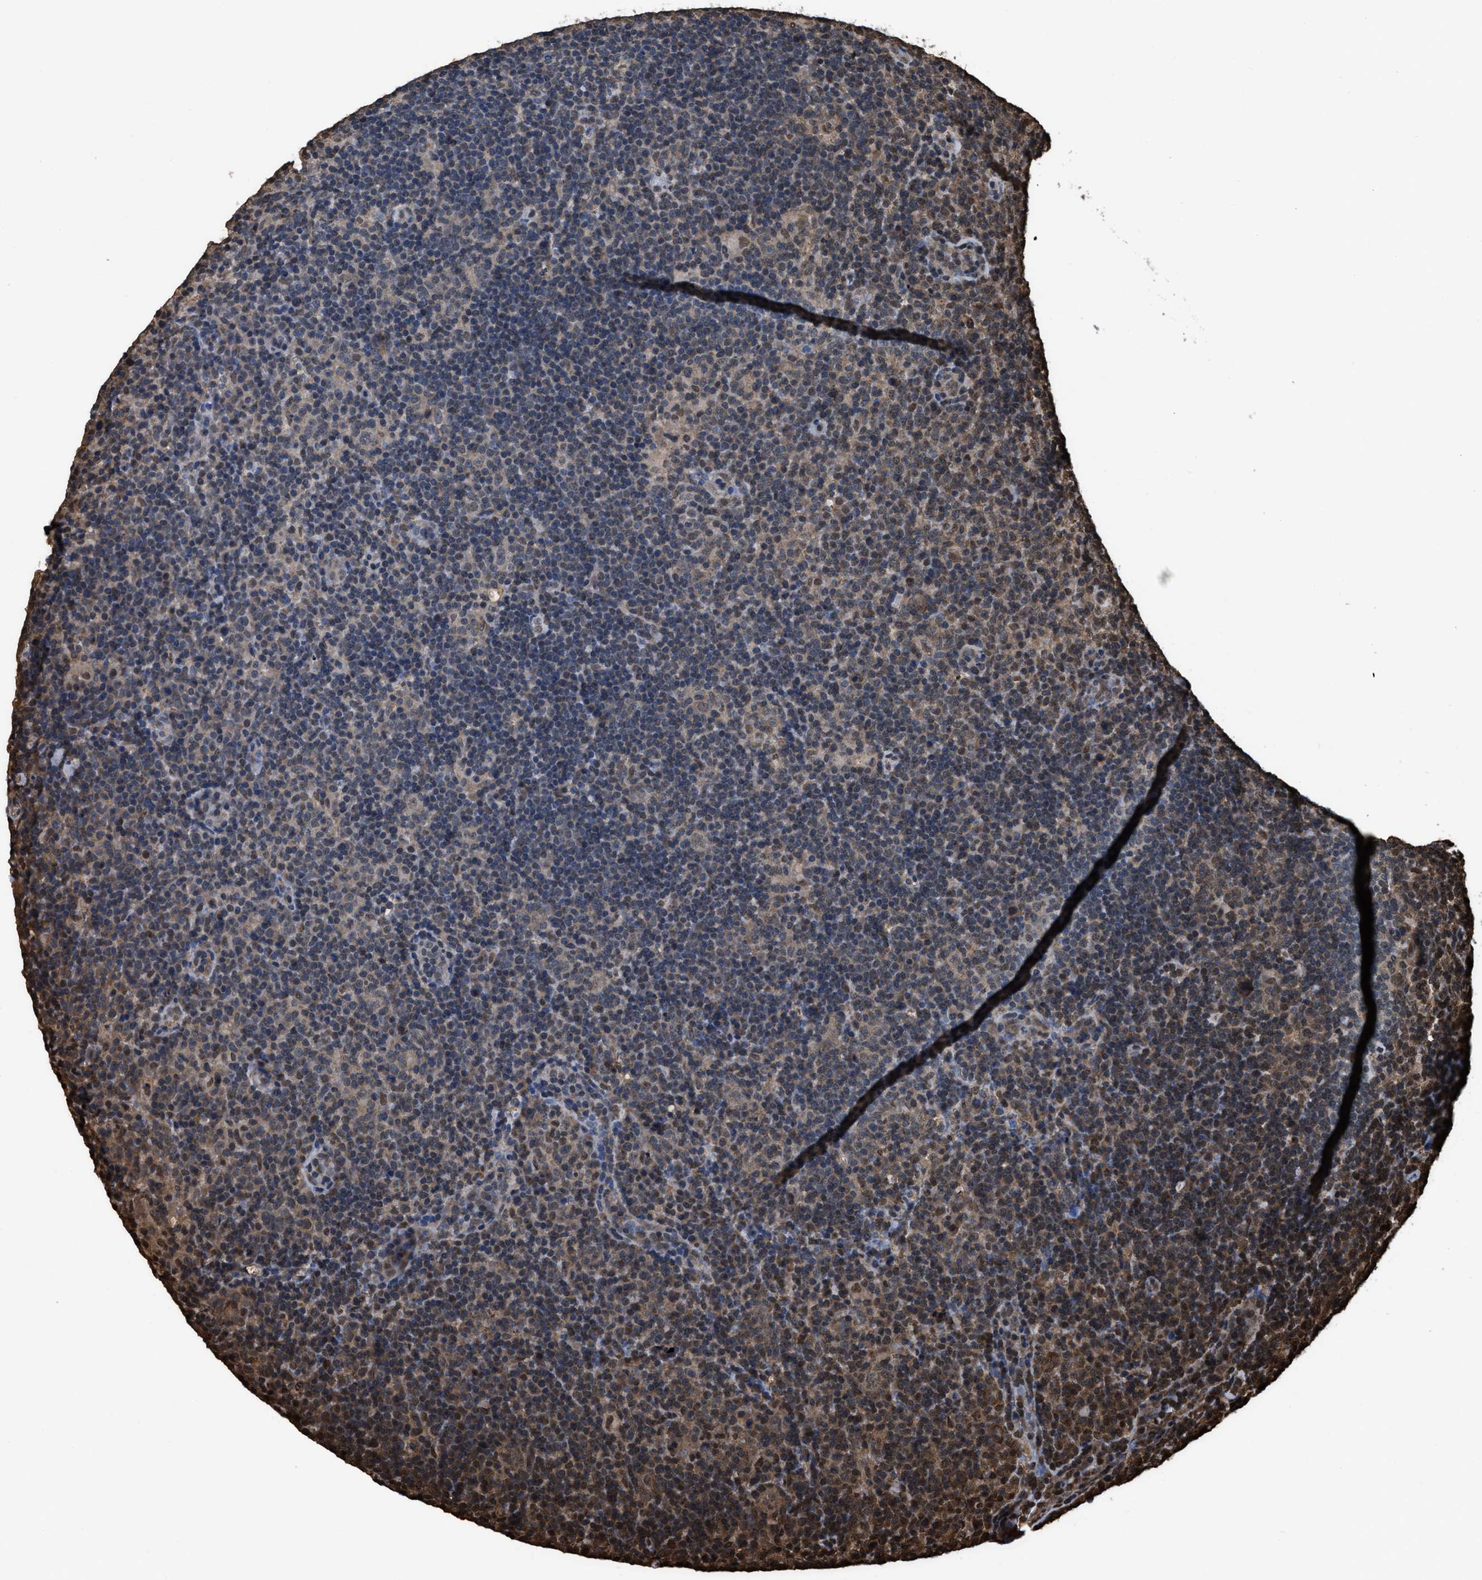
{"staining": {"intensity": "moderate", "quantity": ">75%", "location": "nuclear"}, "tissue": "lymphoma", "cell_type": "Tumor cells", "image_type": "cancer", "snomed": [{"axis": "morphology", "description": "Hodgkin's disease, NOS"}, {"axis": "topography", "description": "Lymph node"}], "caption": "Tumor cells show moderate nuclear expression in approximately >75% of cells in lymphoma.", "gene": "FNTA", "patient": {"sex": "female", "age": 57}}